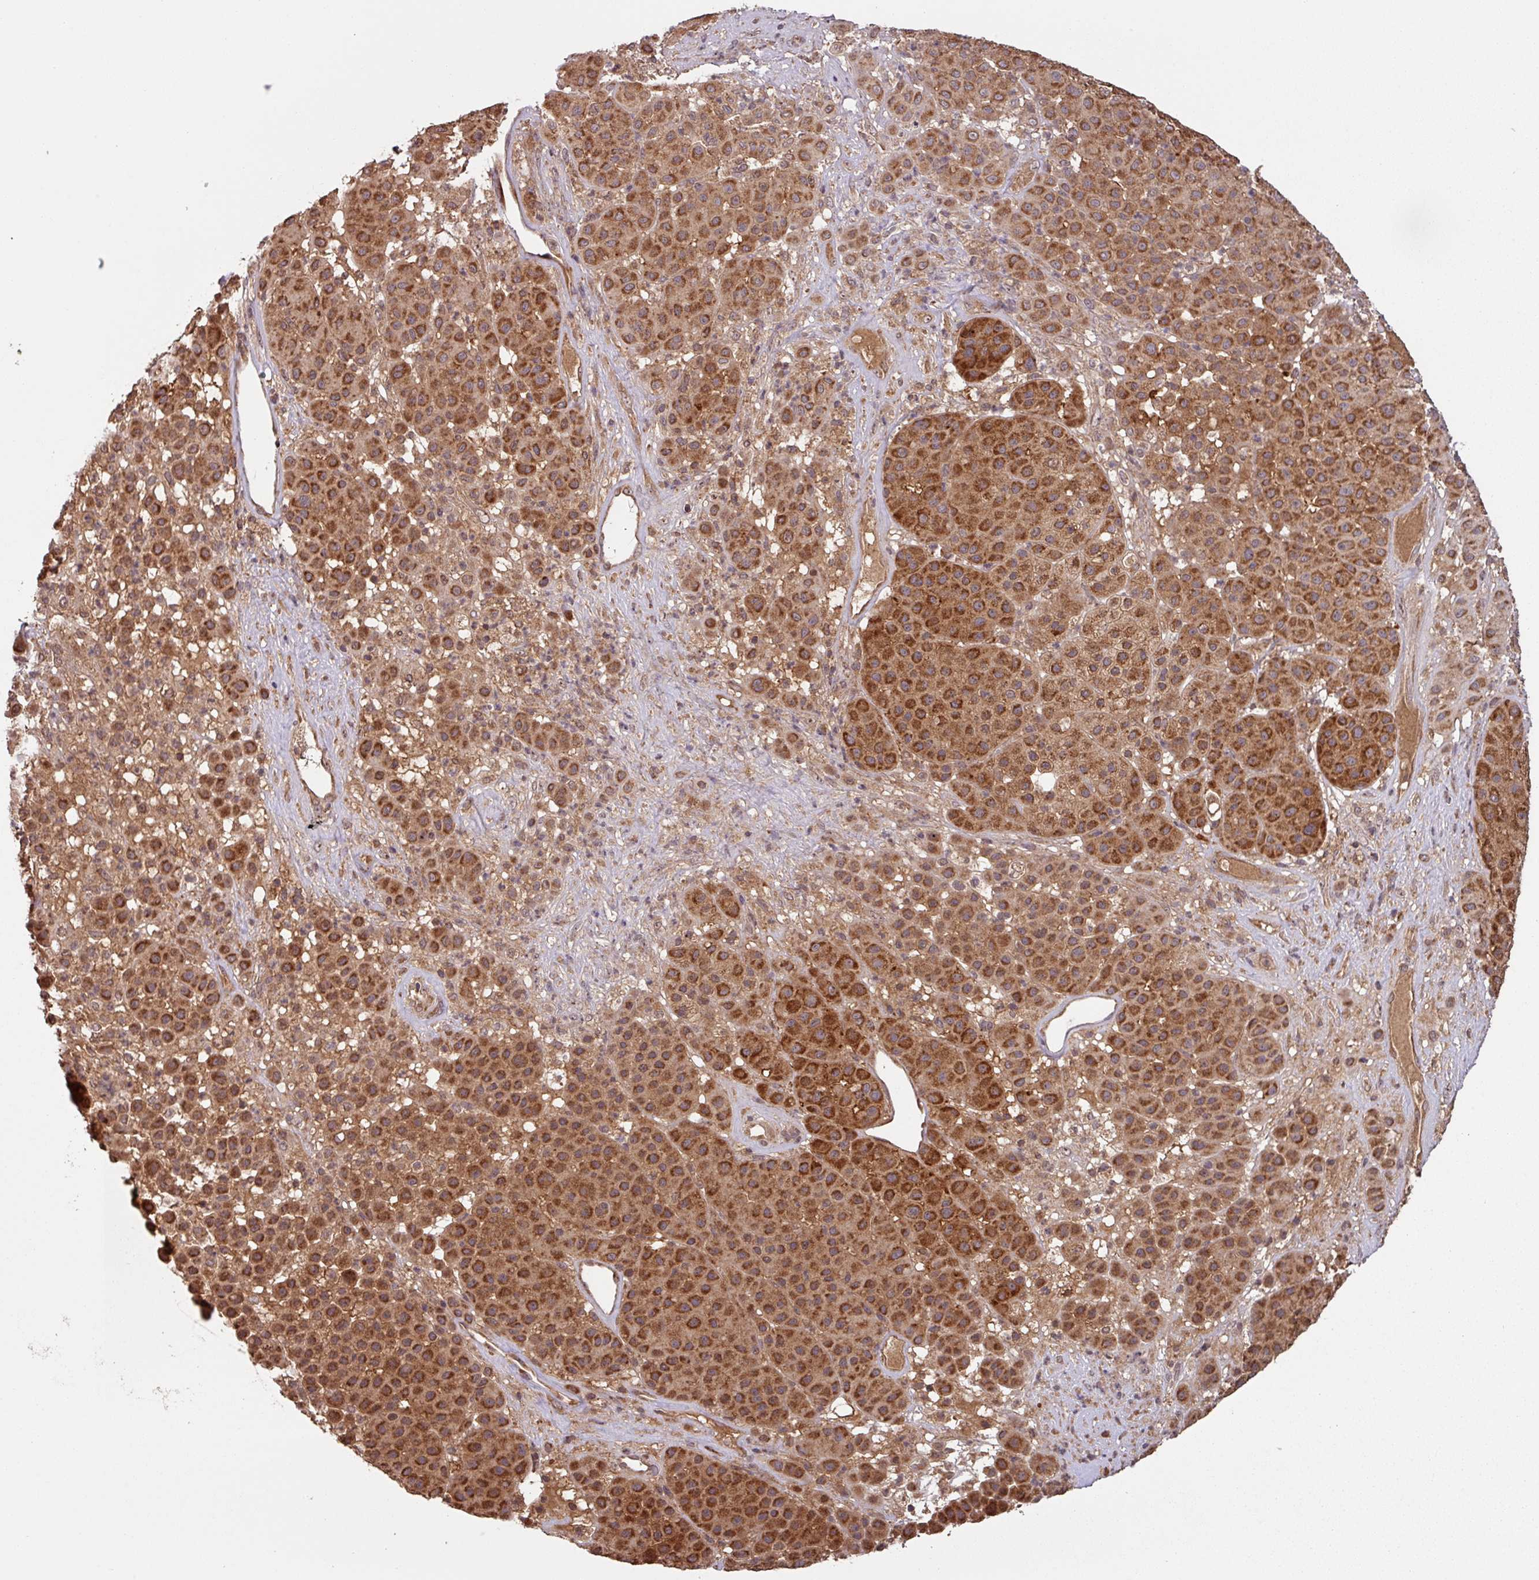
{"staining": {"intensity": "strong", "quantity": ">75%", "location": "cytoplasmic/membranous"}, "tissue": "melanoma", "cell_type": "Tumor cells", "image_type": "cancer", "snomed": [{"axis": "morphology", "description": "Malignant melanoma, Metastatic site"}, {"axis": "topography", "description": "Smooth muscle"}], "caption": "Strong cytoplasmic/membranous protein positivity is seen in approximately >75% of tumor cells in melanoma.", "gene": "MRRF", "patient": {"sex": "male", "age": 41}}